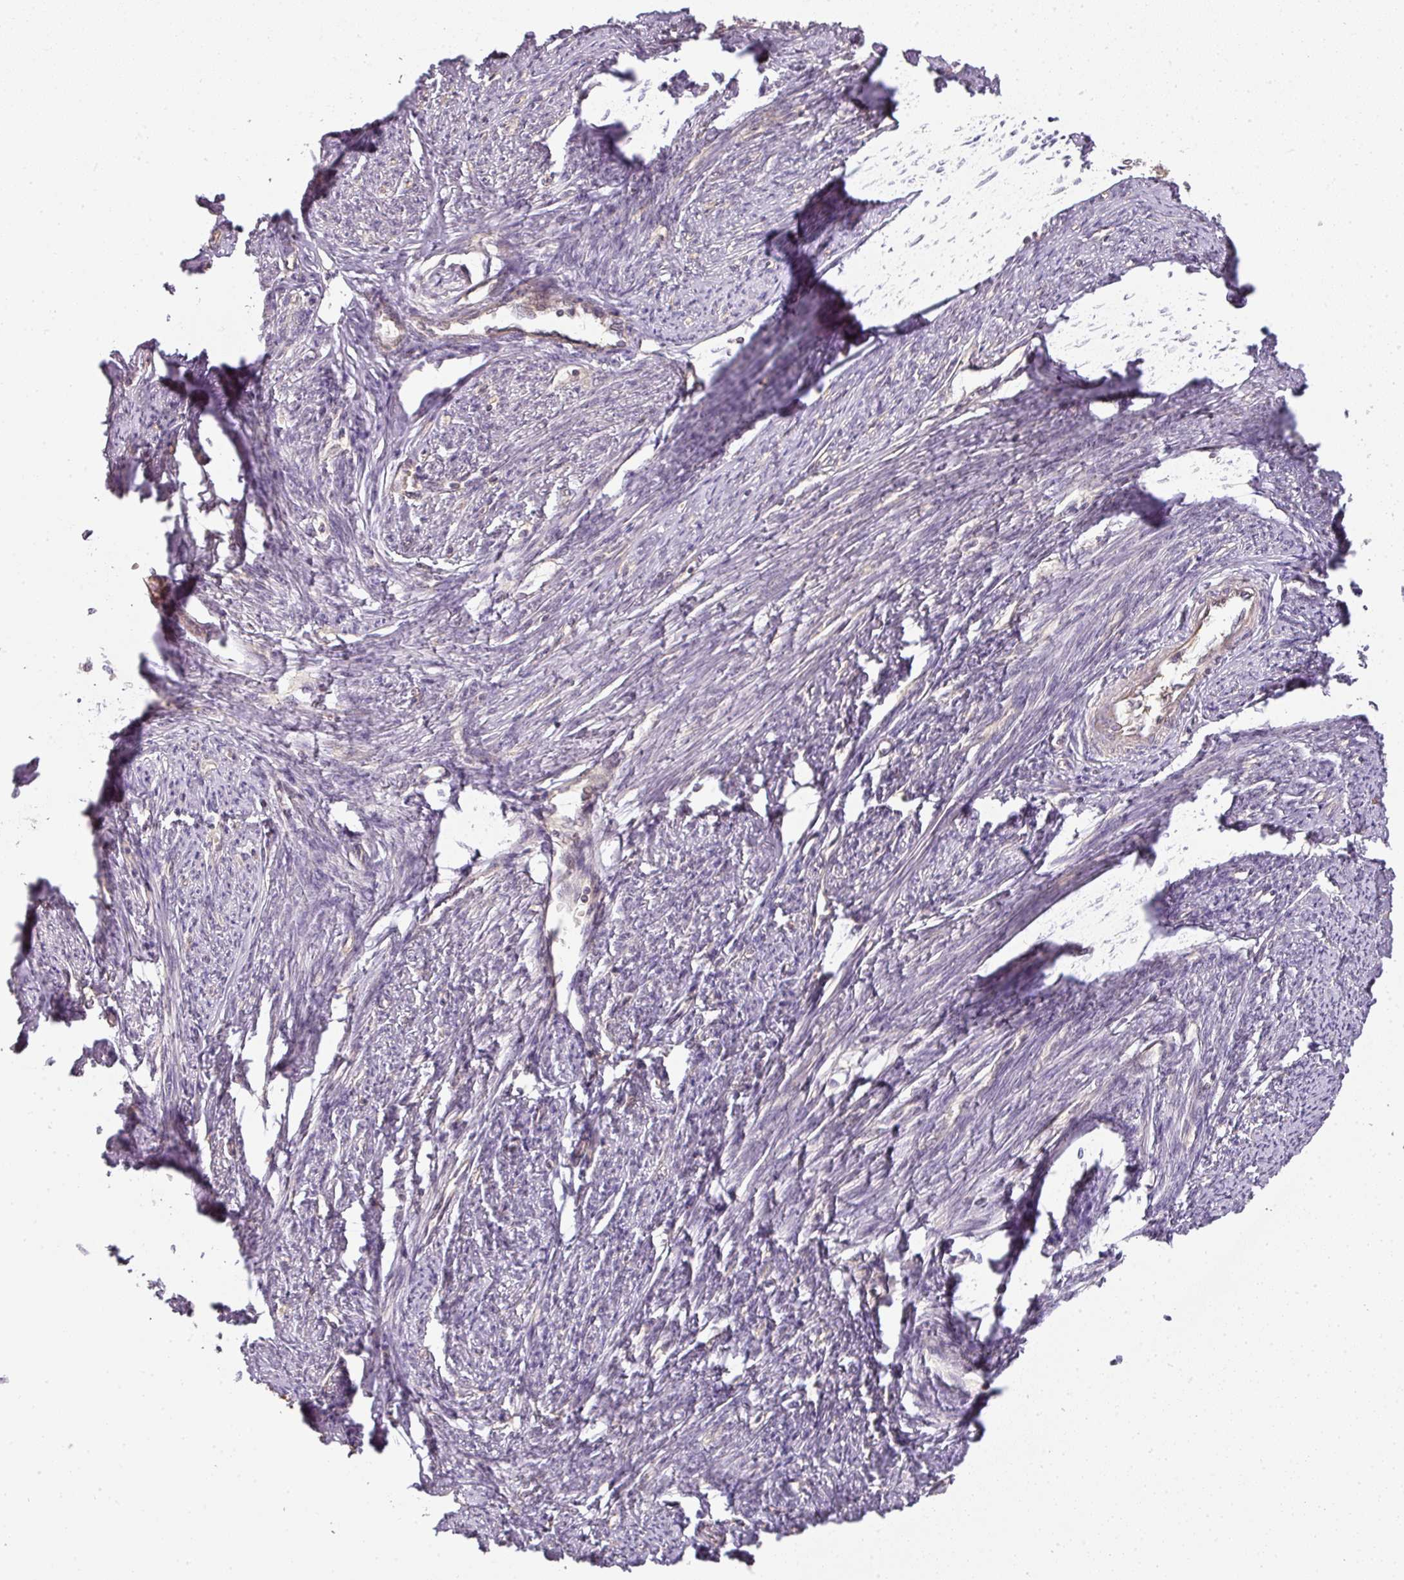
{"staining": {"intensity": "moderate", "quantity": "25%-75%", "location": "cytoplasmic/membranous"}, "tissue": "smooth muscle", "cell_type": "Smooth muscle cells", "image_type": "normal", "snomed": [{"axis": "morphology", "description": "Normal tissue, NOS"}, {"axis": "topography", "description": "Smooth muscle"}, {"axis": "topography", "description": "Uterus"}], "caption": "An IHC histopathology image of unremarkable tissue is shown. Protein staining in brown shows moderate cytoplasmic/membranous positivity in smooth muscle within smooth muscle cells. The protein of interest is shown in brown color, while the nuclei are stained blue.", "gene": "TCL1B", "patient": {"sex": "female", "age": 59}}